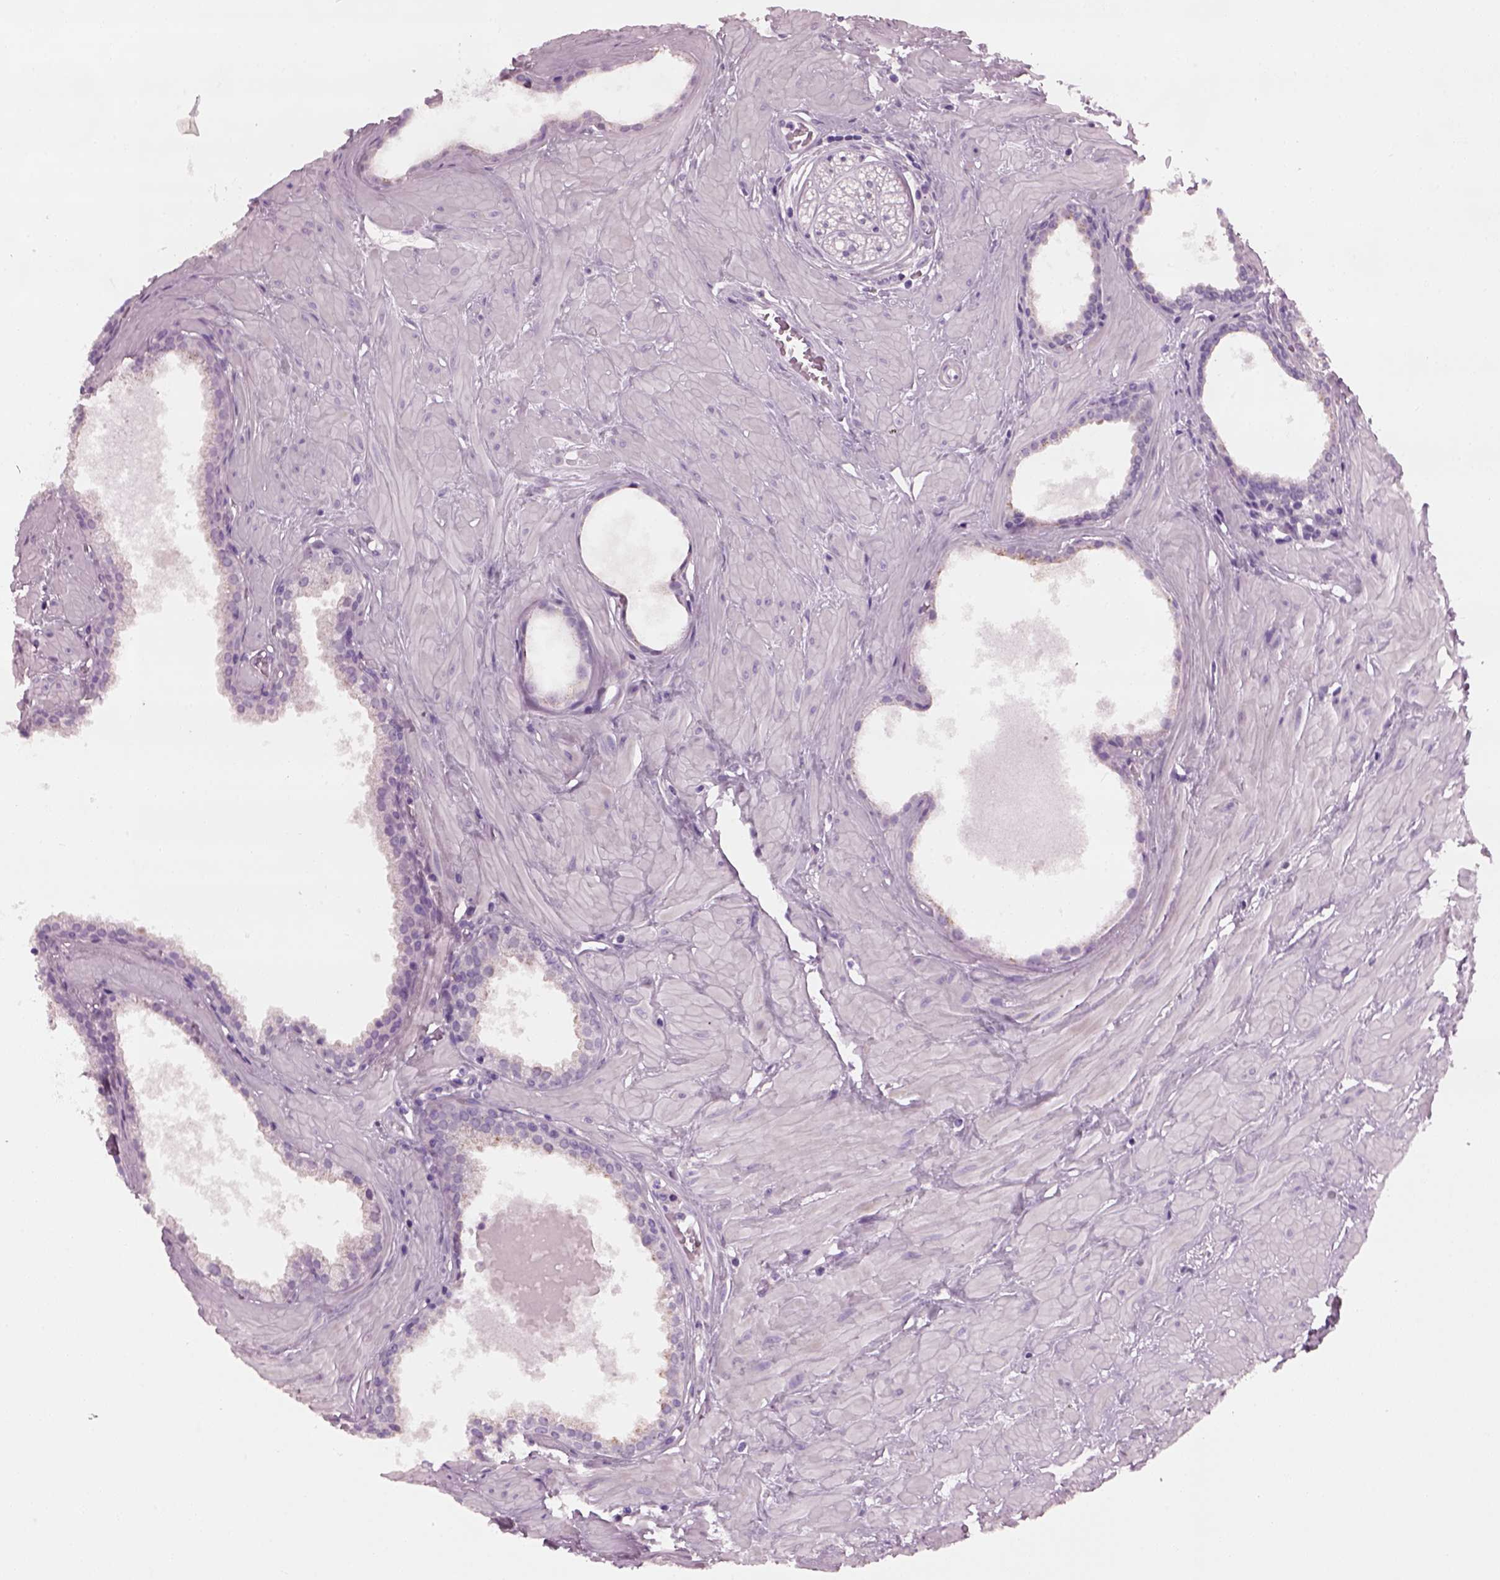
{"staining": {"intensity": "negative", "quantity": "none", "location": "none"}, "tissue": "prostate", "cell_type": "Glandular cells", "image_type": "normal", "snomed": [{"axis": "morphology", "description": "Normal tissue, NOS"}, {"axis": "topography", "description": "Prostate"}], "caption": "IHC histopathology image of benign human prostate stained for a protein (brown), which shows no staining in glandular cells.", "gene": "PRR9", "patient": {"sex": "male", "age": 48}}